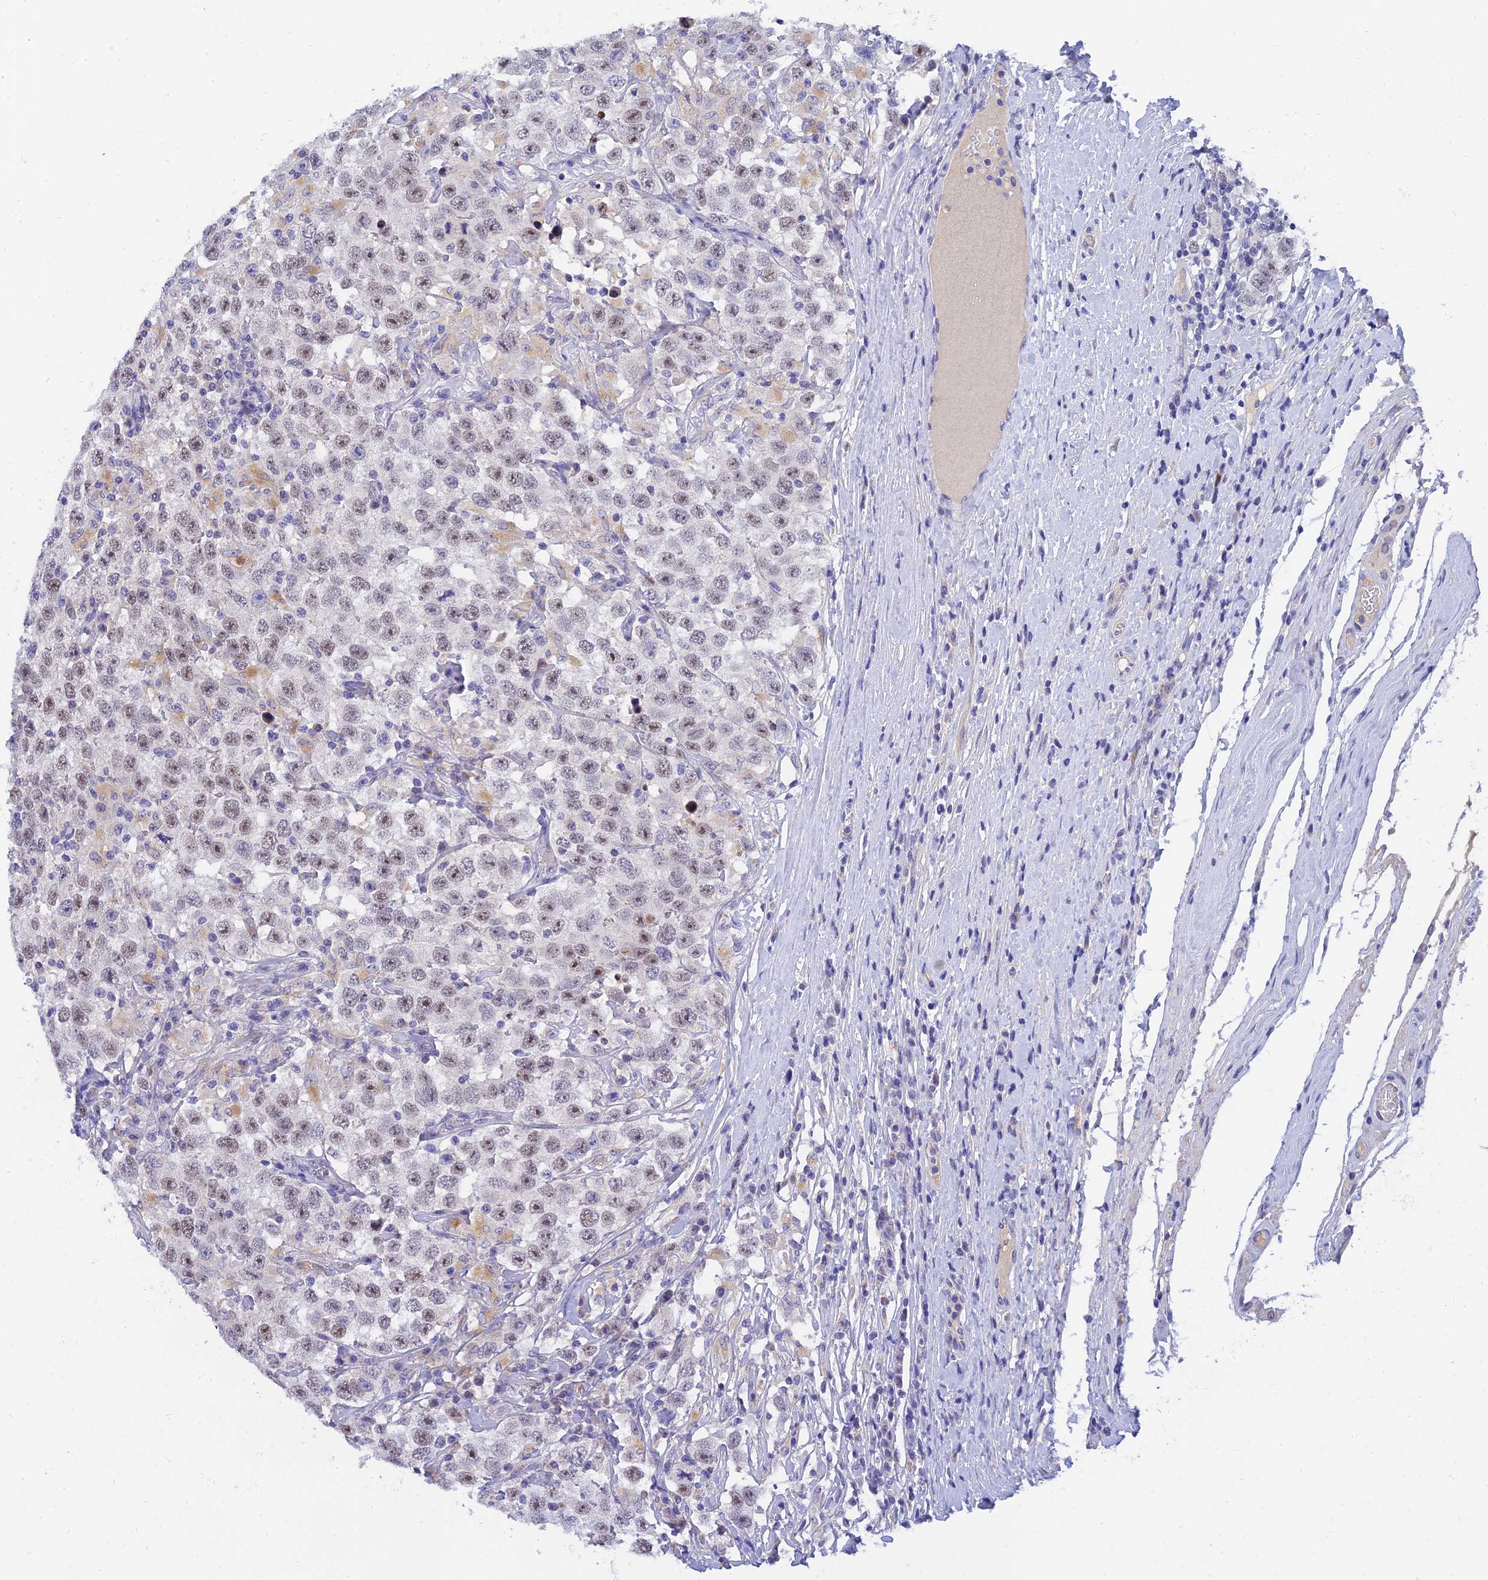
{"staining": {"intensity": "moderate", "quantity": "25%-75%", "location": "nuclear"}, "tissue": "testis cancer", "cell_type": "Tumor cells", "image_type": "cancer", "snomed": [{"axis": "morphology", "description": "Seminoma, NOS"}, {"axis": "topography", "description": "Testis"}], "caption": "Brown immunohistochemical staining in human testis cancer (seminoma) exhibits moderate nuclear expression in about 25%-75% of tumor cells.", "gene": "TMEM161B", "patient": {"sex": "male", "age": 41}}